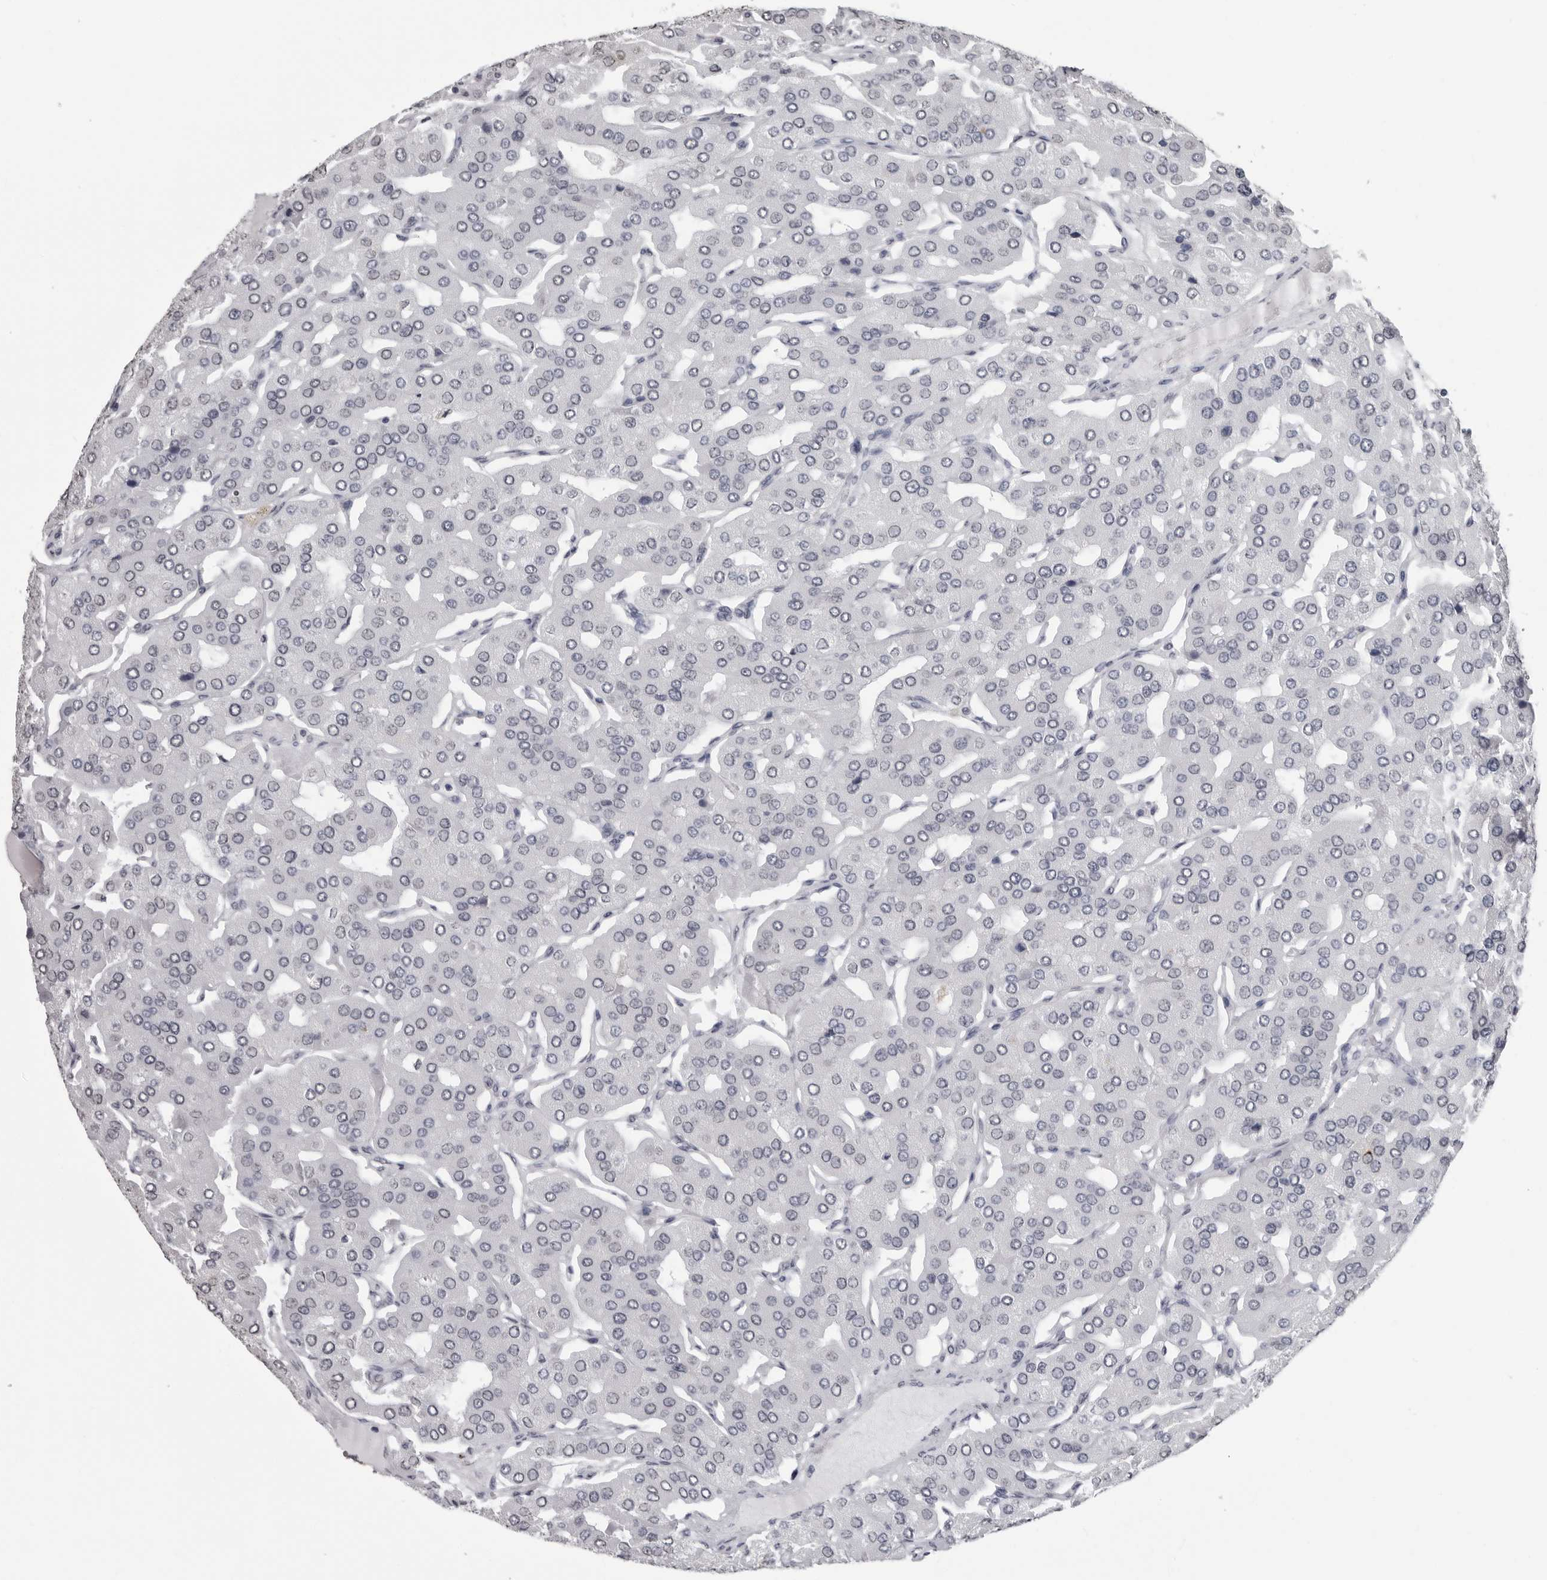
{"staining": {"intensity": "negative", "quantity": "none", "location": "none"}, "tissue": "parathyroid gland", "cell_type": "Glandular cells", "image_type": "normal", "snomed": [{"axis": "morphology", "description": "Normal tissue, NOS"}, {"axis": "morphology", "description": "Adenoma, NOS"}, {"axis": "topography", "description": "Parathyroid gland"}], "caption": "This is an IHC micrograph of benign human parathyroid gland. There is no staining in glandular cells.", "gene": "HEPACAM", "patient": {"sex": "female", "age": 86}}